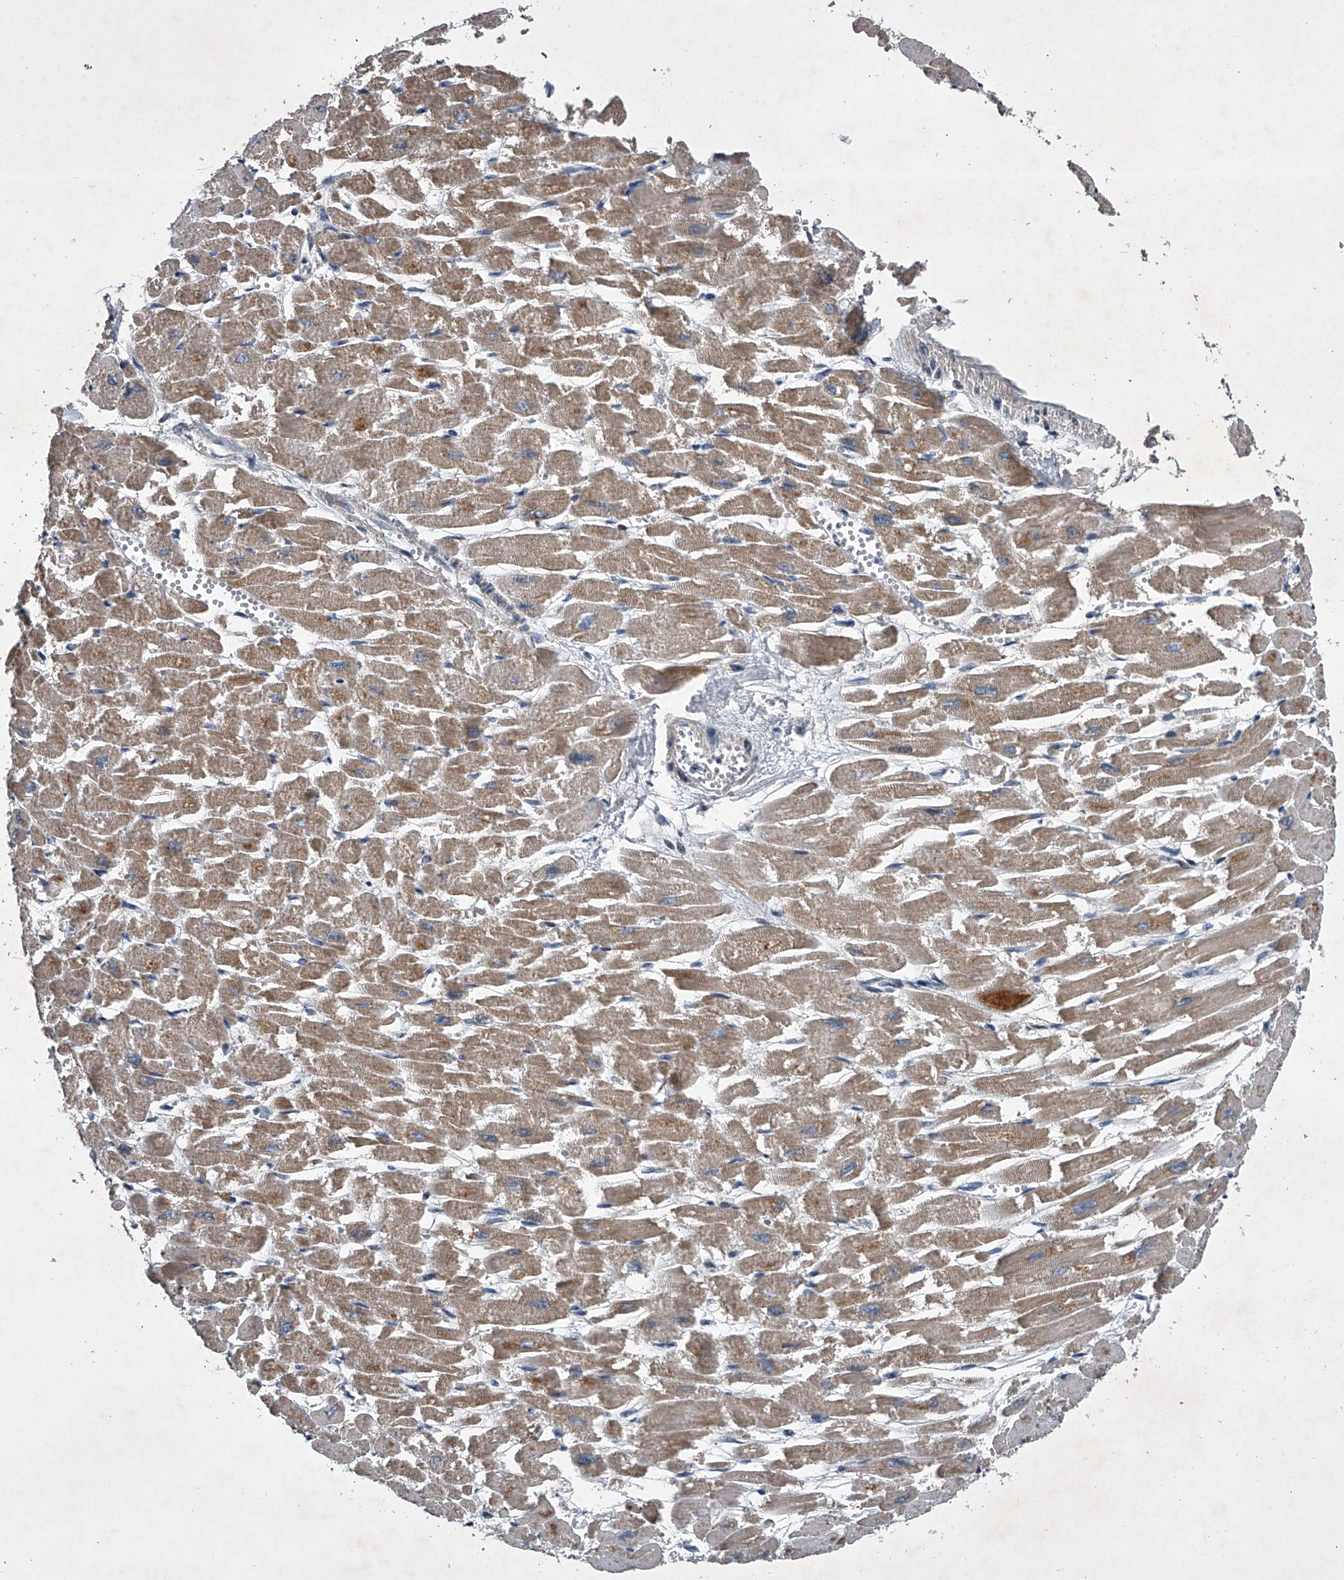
{"staining": {"intensity": "weak", "quantity": "25%-75%", "location": "cytoplasmic/membranous"}, "tissue": "heart muscle", "cell_type": "Cardiomyocytes", "image_type": "normal", "snomed": [{"axis": "morphology", "description": "Normal tissue, NOS"}, {"axis": "topography", "description": "Heart"}], "caption": "Cardiomyocytes show weak cytoplasmic/membranous staining in approximately 25%-75% of cells in normal heart muscle.", "gene": "ABCG1", "patient": {"sex": "male", "age": 54}}